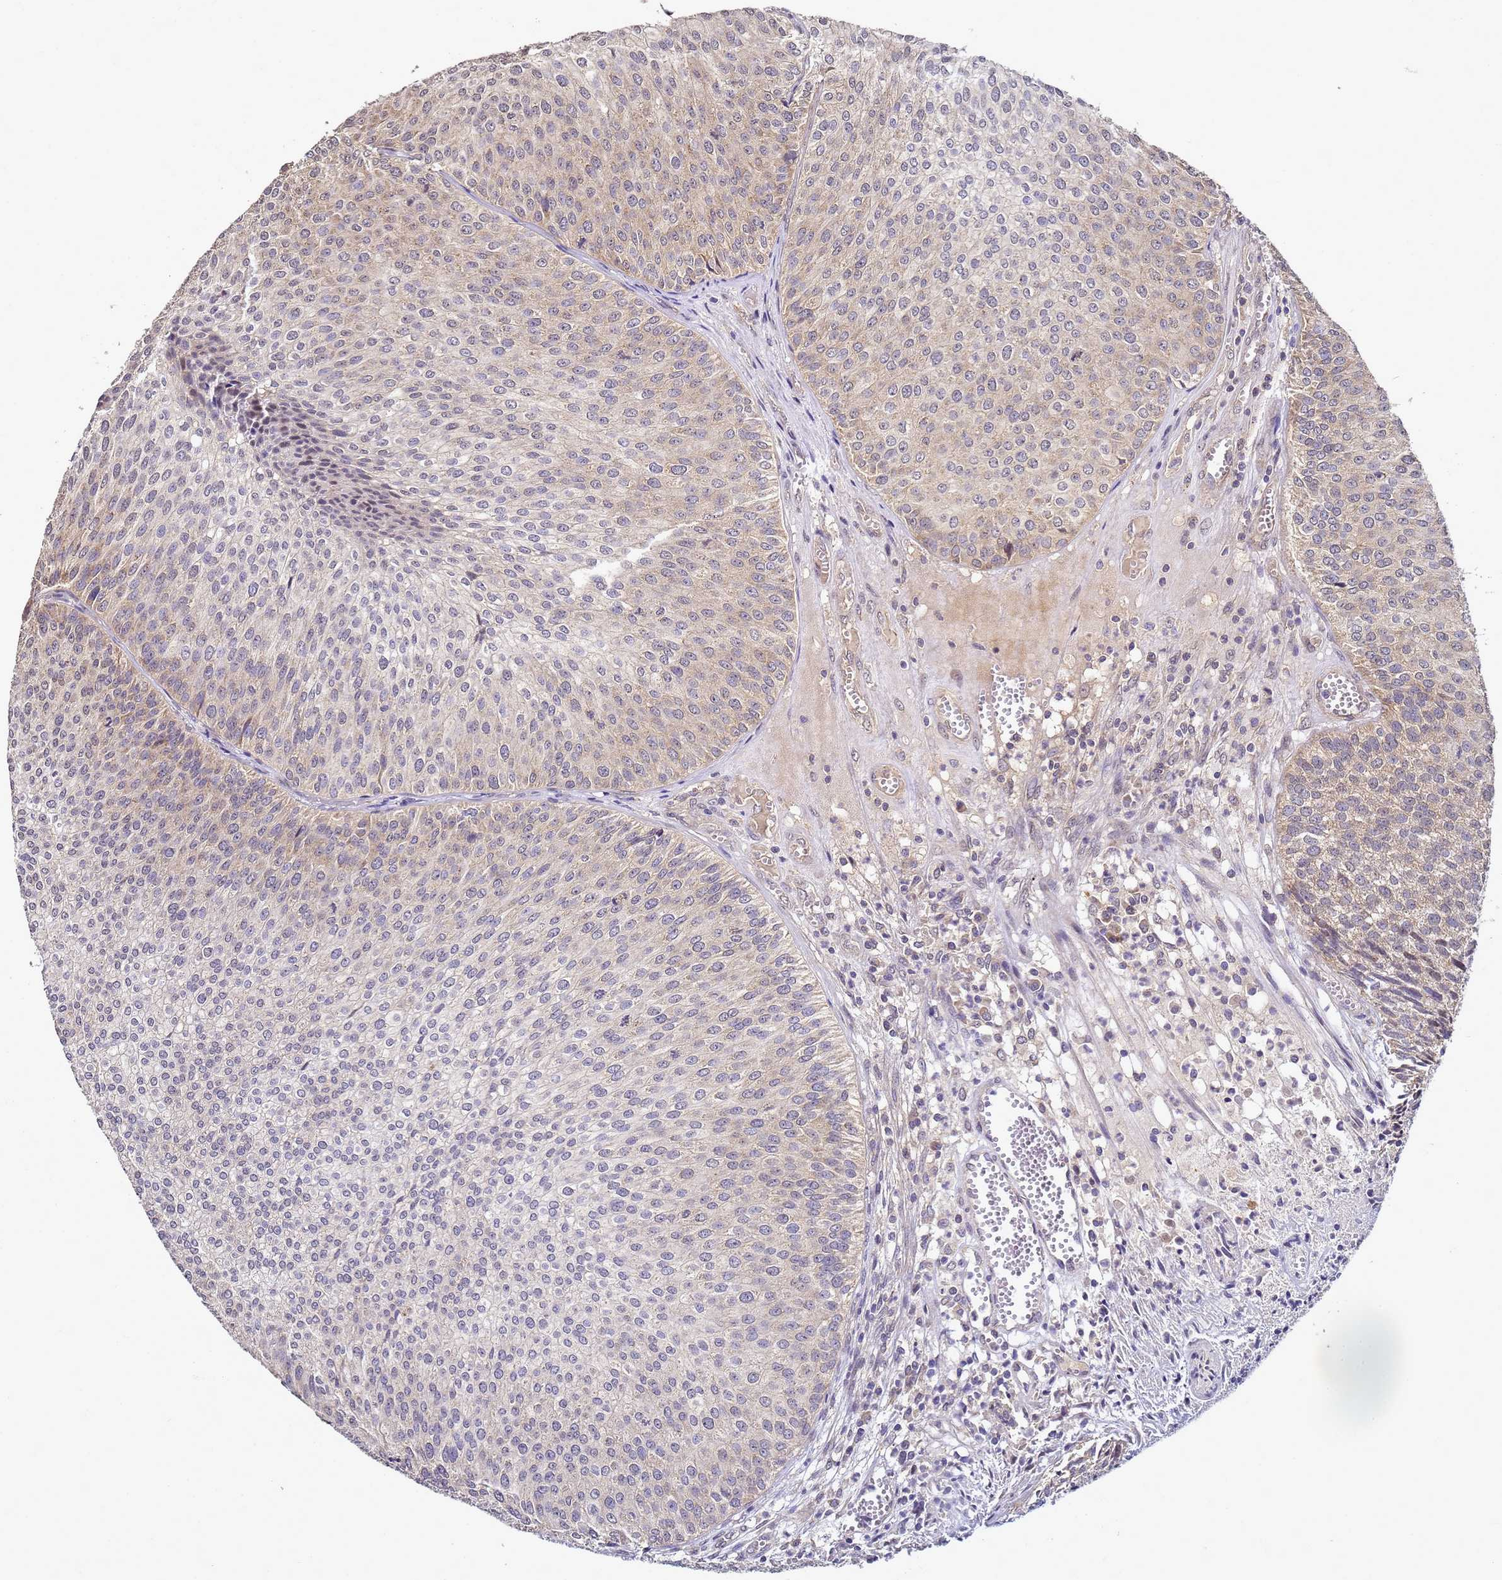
{"staining": {"intensity": "weak", "quantity": "25%-75%", "location": "cytoplasmic/membranous,nuclear"}, "tissue": "urothelial cancer", "cell_type": "Tumor cells", "image_type": "cancer", "snomed": [{"axis": "morphology", "description": "Urothelial carcinoma, Low grade"}, {"axis": "topography", "description": "Urinary bladder"}], "caption": "Urothelial cancer stained with IHC shows weak cytoplasmic/membranous and nuclear expression in about 25%-75% of tumor cells.", "gene": "ANKRD17", "patient": {"sex": "male", "age": 84}}